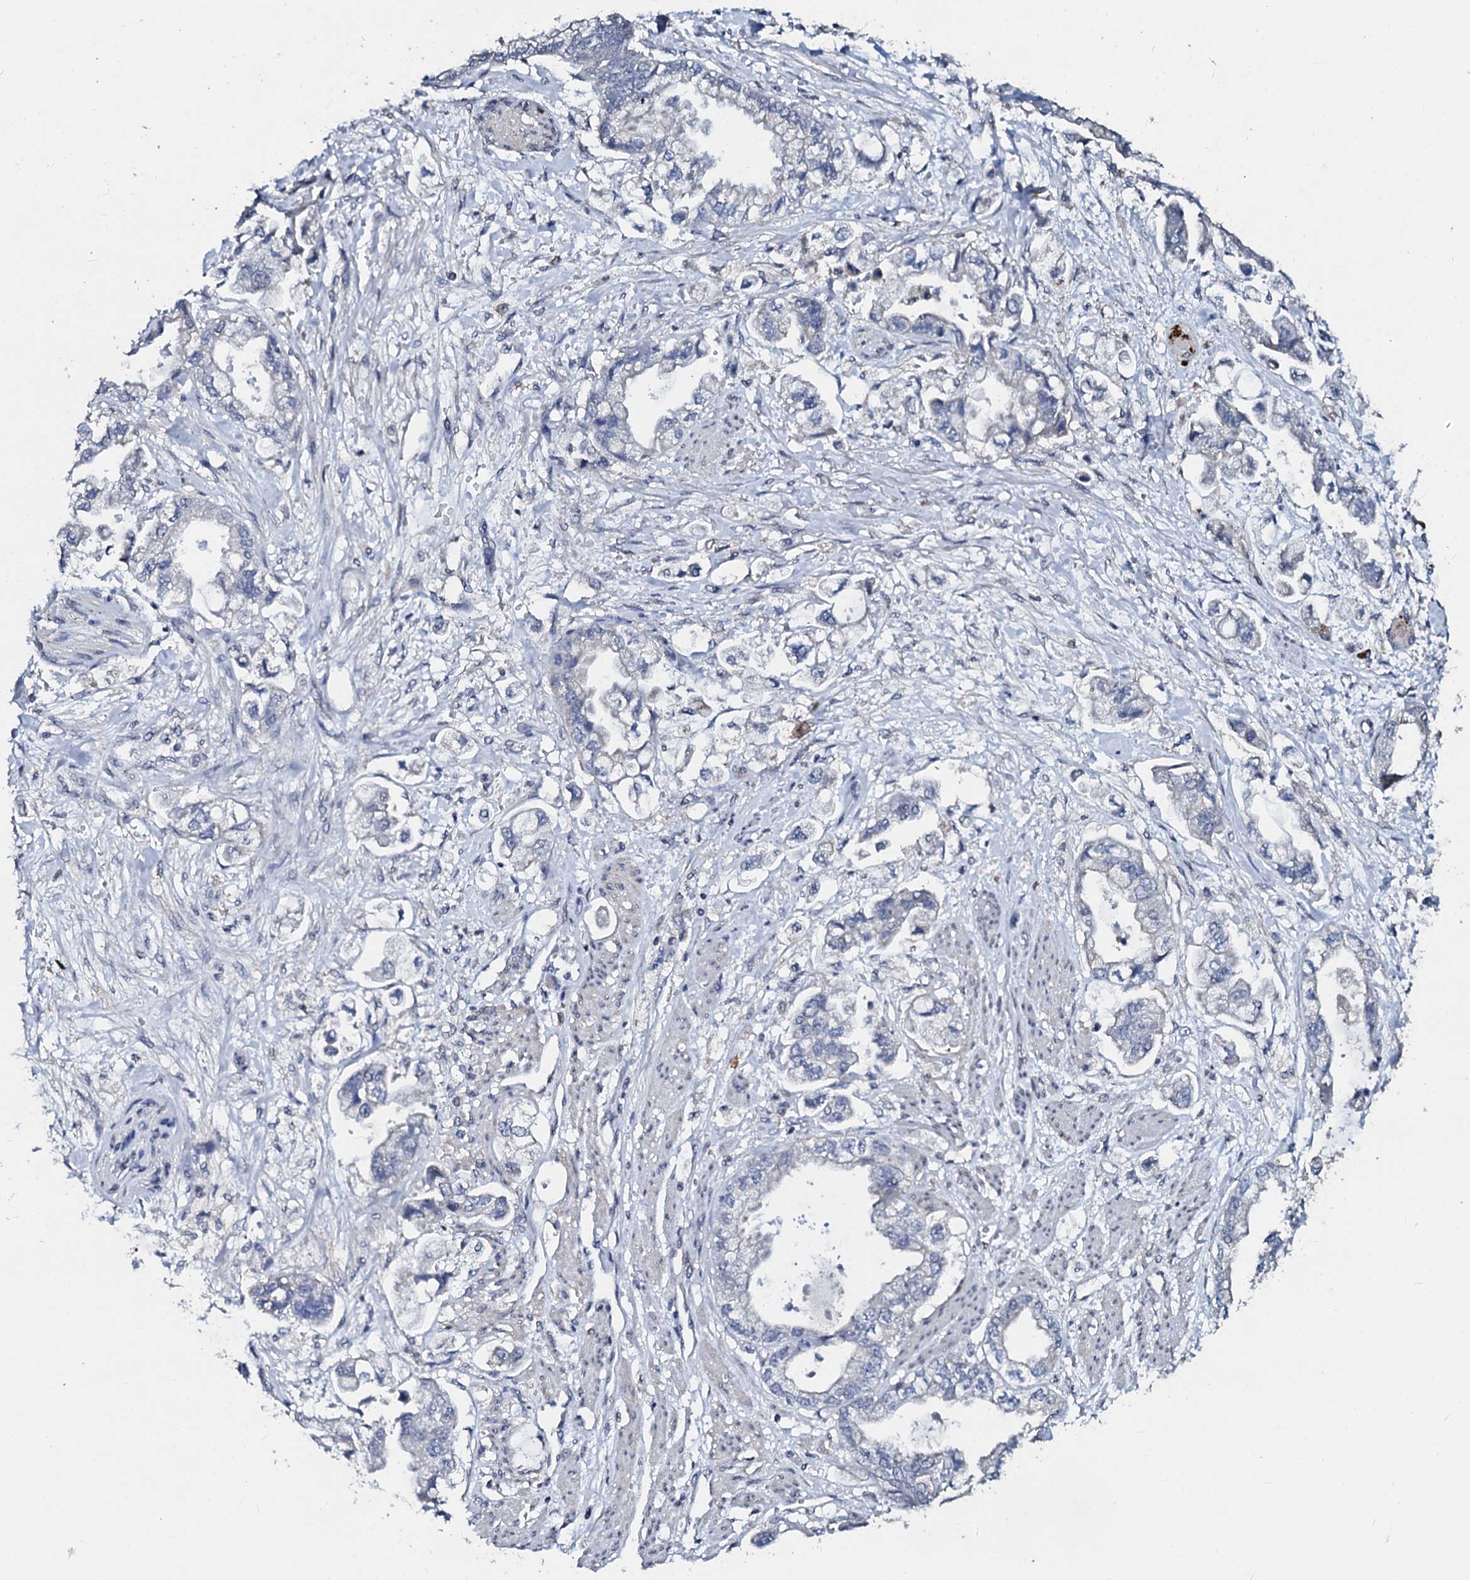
{"staining": {"intensity": "negative", "quantity": "none", "location": "none"}, "tissue": "stomach cancer", "cell_type": "Tumor cells", "image_type": "cancer", "snomed": [{"axis": "morphology", "description": "Adenocarcinoma, NOS"}, {"axis": "topography", "description": "Stomach"}], "caption": "IHC image of stomach cancer (adenocarcinoma) stained for a protein (brown), which displays no positivity in tumor cells. The staining is performed using DAB brown chromogen with nuclei counter-stained in using hematoxylin.", "gene": "SLC37A4", "patient": {"sex": "male", "age": 62}}